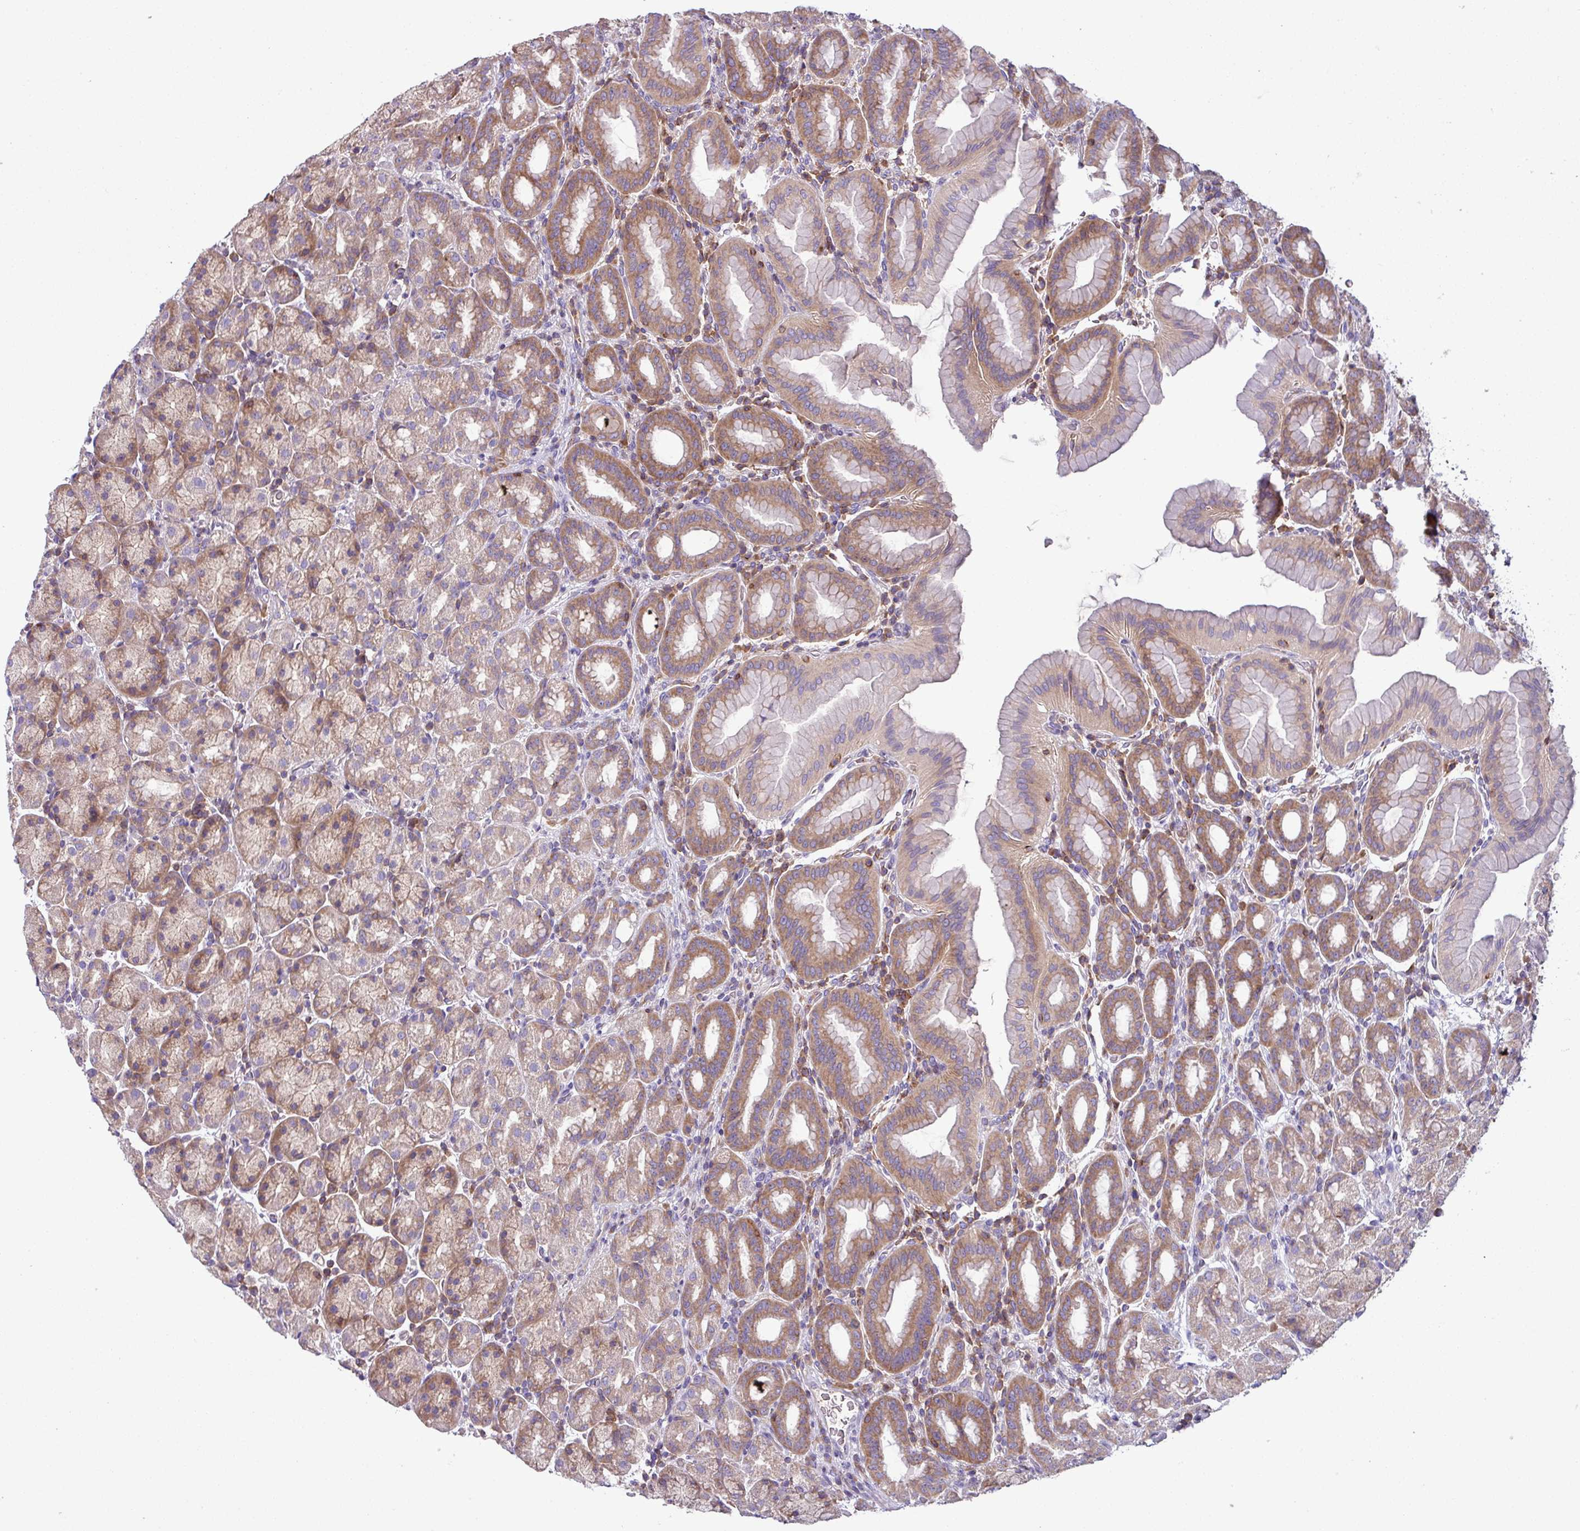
{"staining": {"intensity": "moderate", "quantity": ">75%", "location": "cytoplasmic/membranous"}, "tissue": "stomach", "cell_type": "Glandular cells", "image_type": "normal", "snomed": [{"axis": "morphology", "description": "Normal tissue, NOS"}, {"axis": "topography", "description": "Stomach, upper"}, {"axis": "topography", "description": "Stomach"}], "caption": "Brown immunohistochemical staining in benign stomach shows moderate cytoplasmic/membranous expression in about >75% of glandular cells.", "gene": "LRRC74B", "patient": {"sex": "male", "age": 68}}